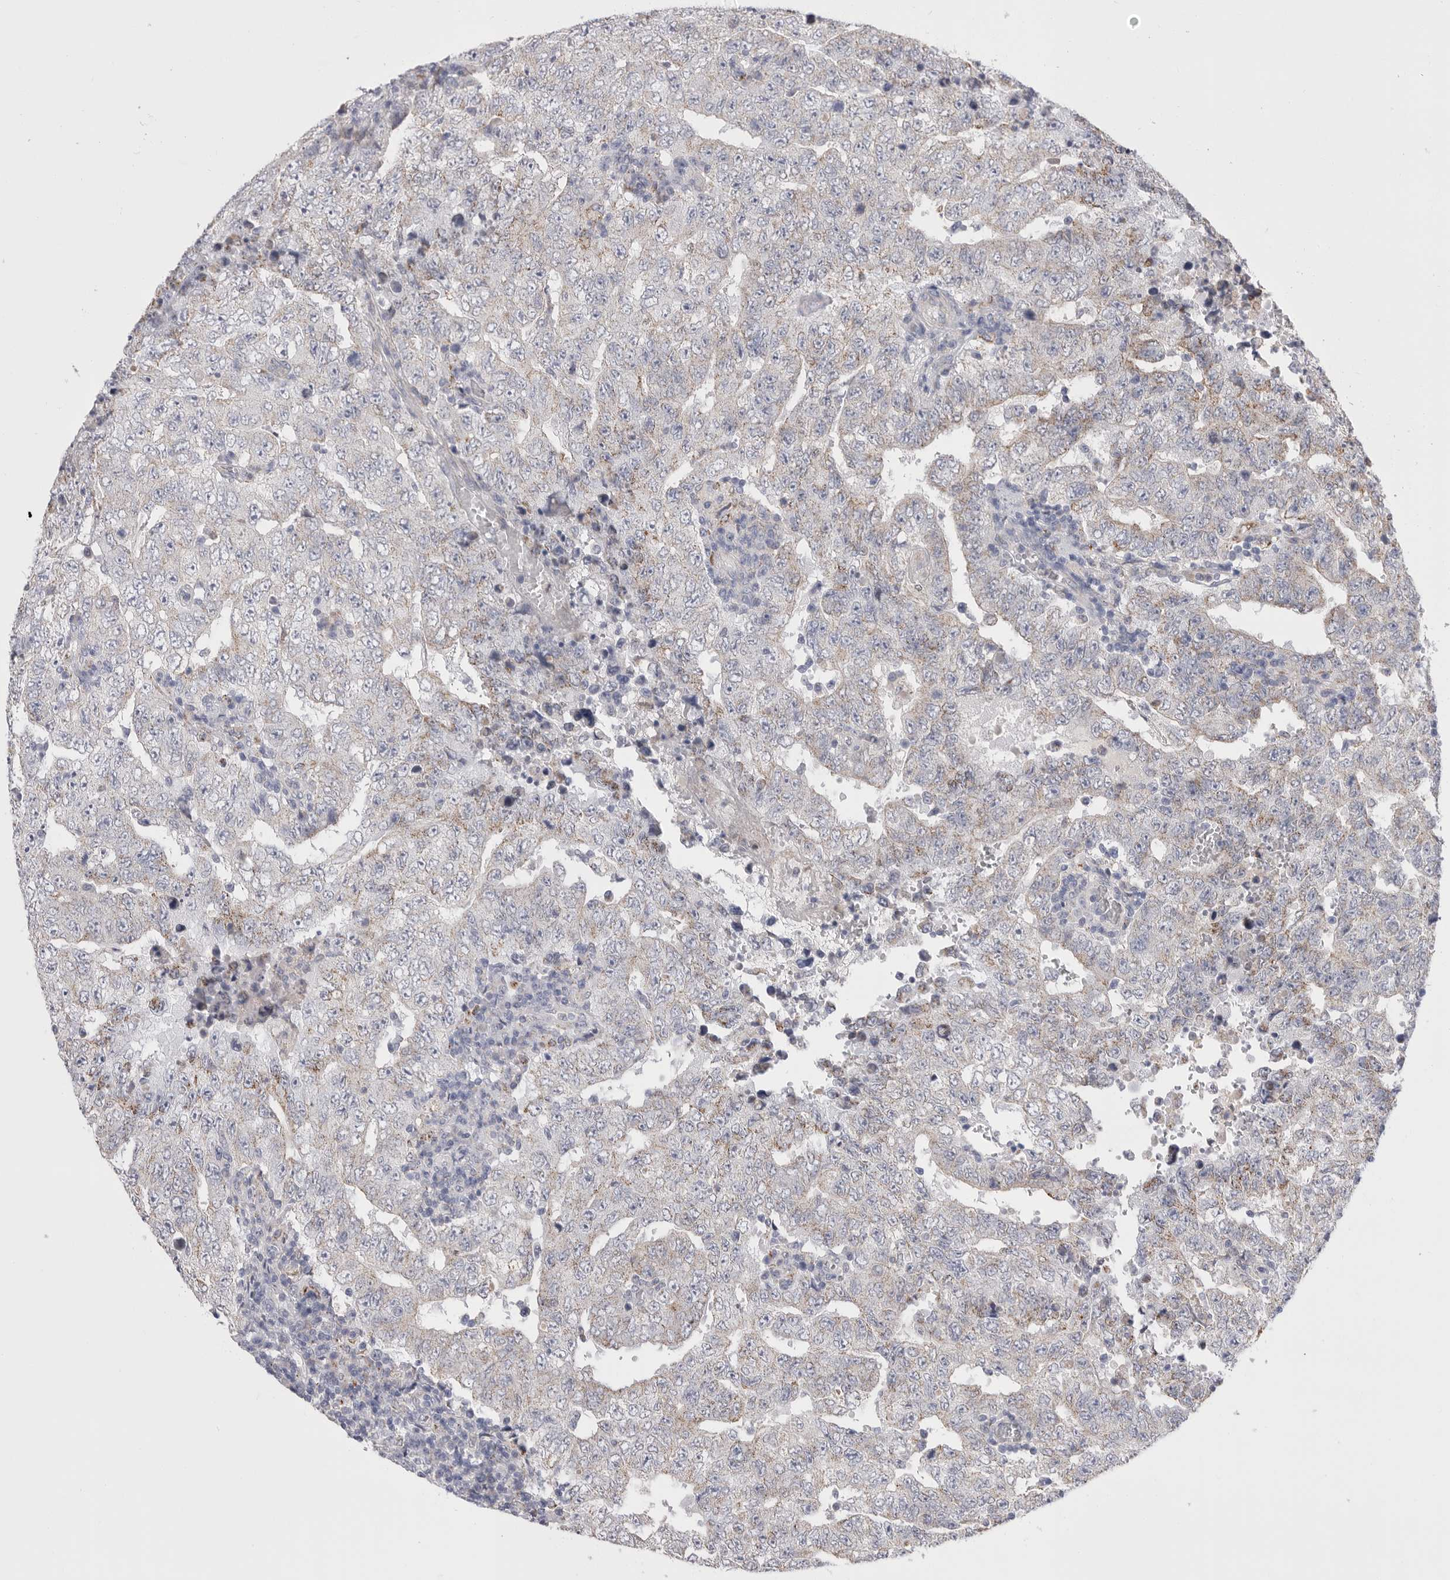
{"staining": {"intensity": "moderate", "quantity": "<25%", "location": "cytoplasmic/membranous"}, "tissue": "testis cancer", "cell_type": "Tumor cells", "image_type": "cancer", "snomed": [{"axis": "morphology", "description": "Carcinoma, Embryonal, NOS"}, {"axis": "topography", "description": "Testis"}], "caption": "Immunohistochemical staining of testis cancer displays low levels of moderate cytoplasmic/membranous protein positivity in approximately <25% of tumor cells.", "gene": "CCDC126", "patient": {"sex": "male", "age": 26}}